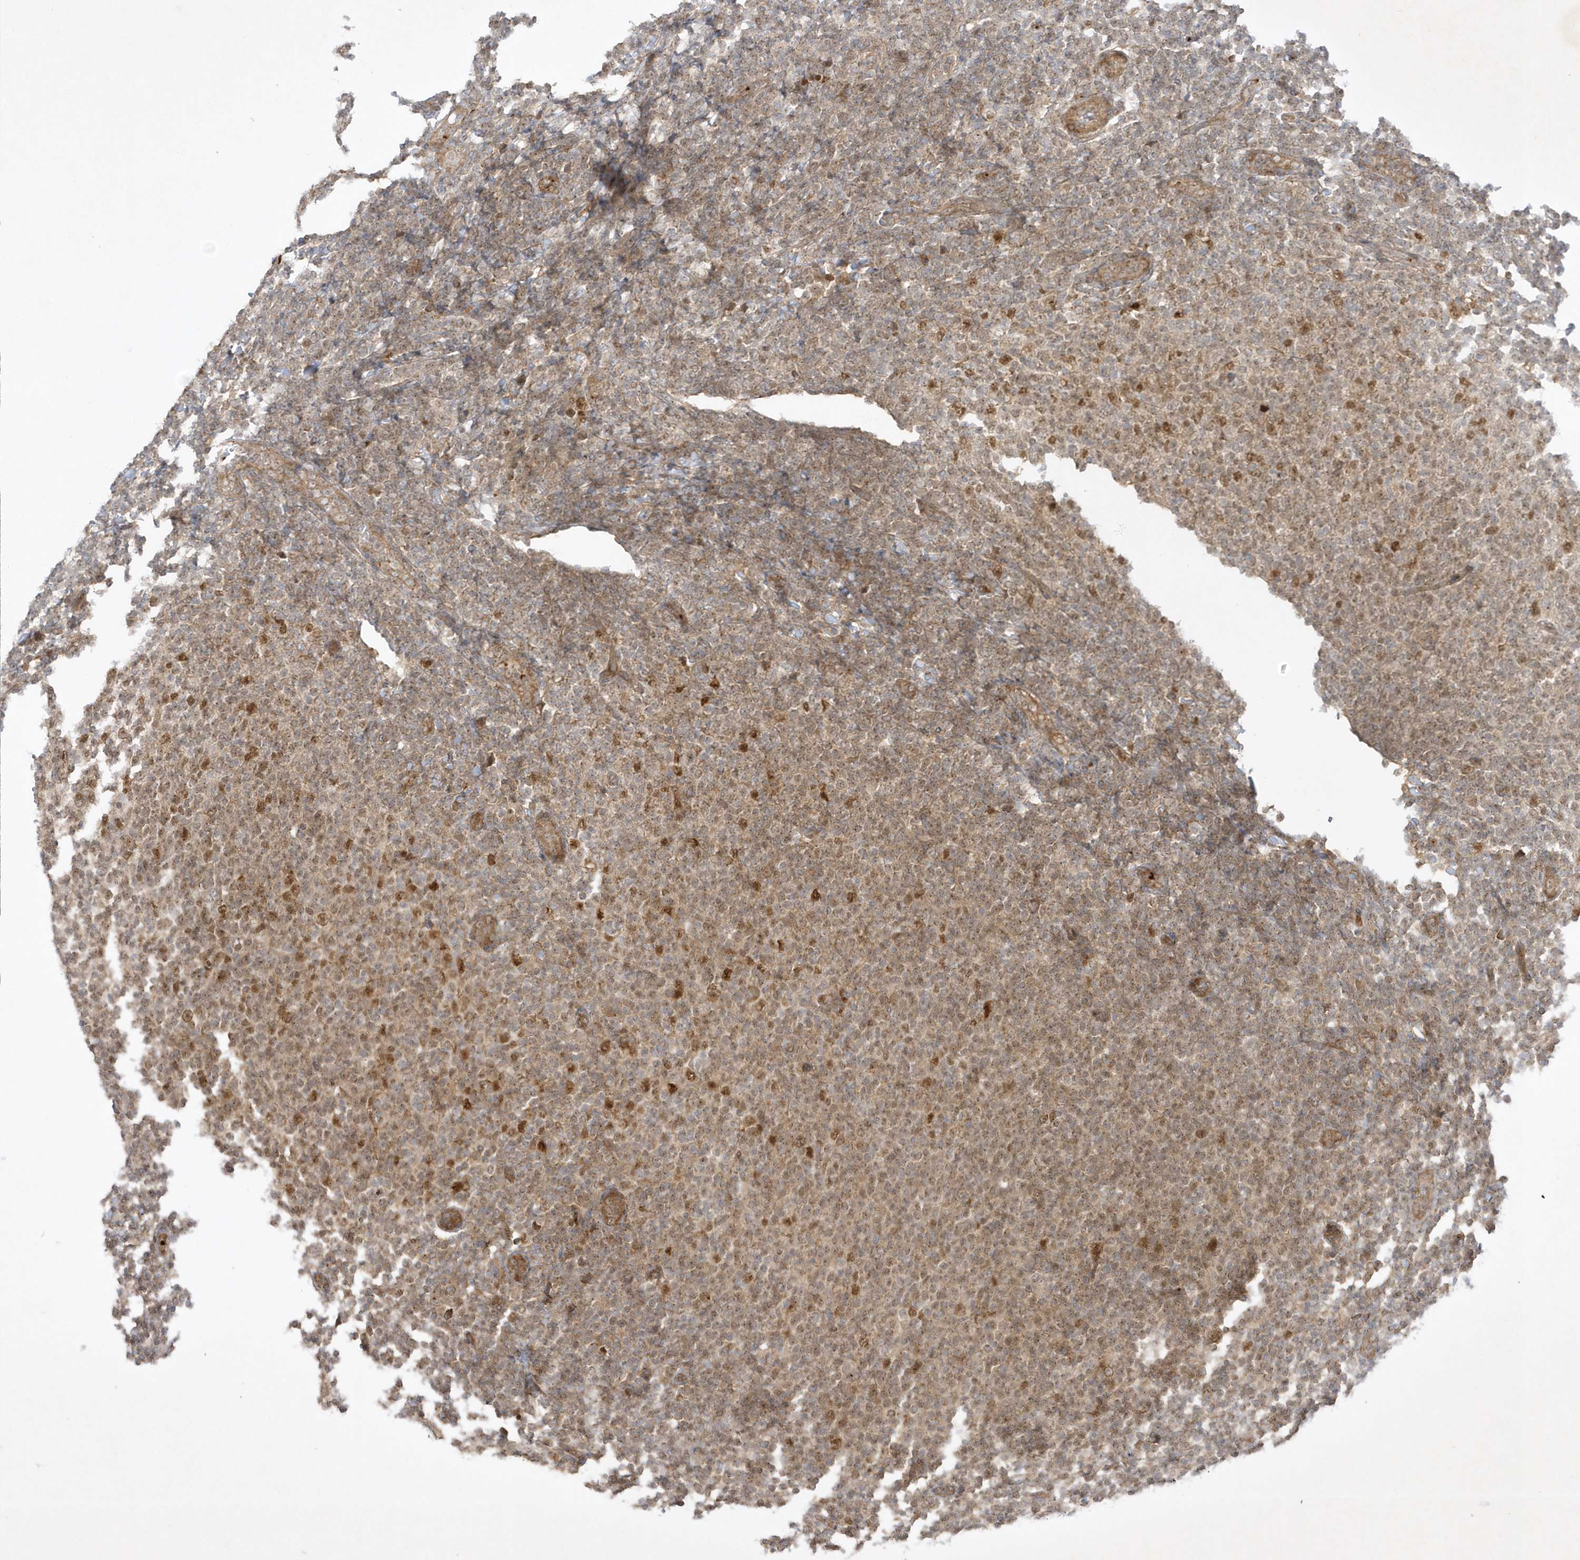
{"staining": {"intensity": "moderate", "quantity": "25%-75%", "location": "cytoplasmic/membranous,nuclear"}, "tissue": "lymphoma", "cell_type": "Tumor cells", "image_type": "cancer", "snomed": [{"axis": "morphology", "description": "Malignant lymphoma, non-Hodgkin's type, Low grade"}, {"axis": "topography", "description": "Lymph node"}], "caption": "Brown immunohistochemical staining in lymphoma demonstrates moderate cytoplasmic/membranous and nuclear positivity in about 25%-75% of tumor cells. The staining was performed using DAB to visualize the protein expression in brown, while the nuclei were stained in blue with hematoxylin (Magnification: 20x).", "gene": "NAF1", "patient": {"sex": "male", "age": 66}}